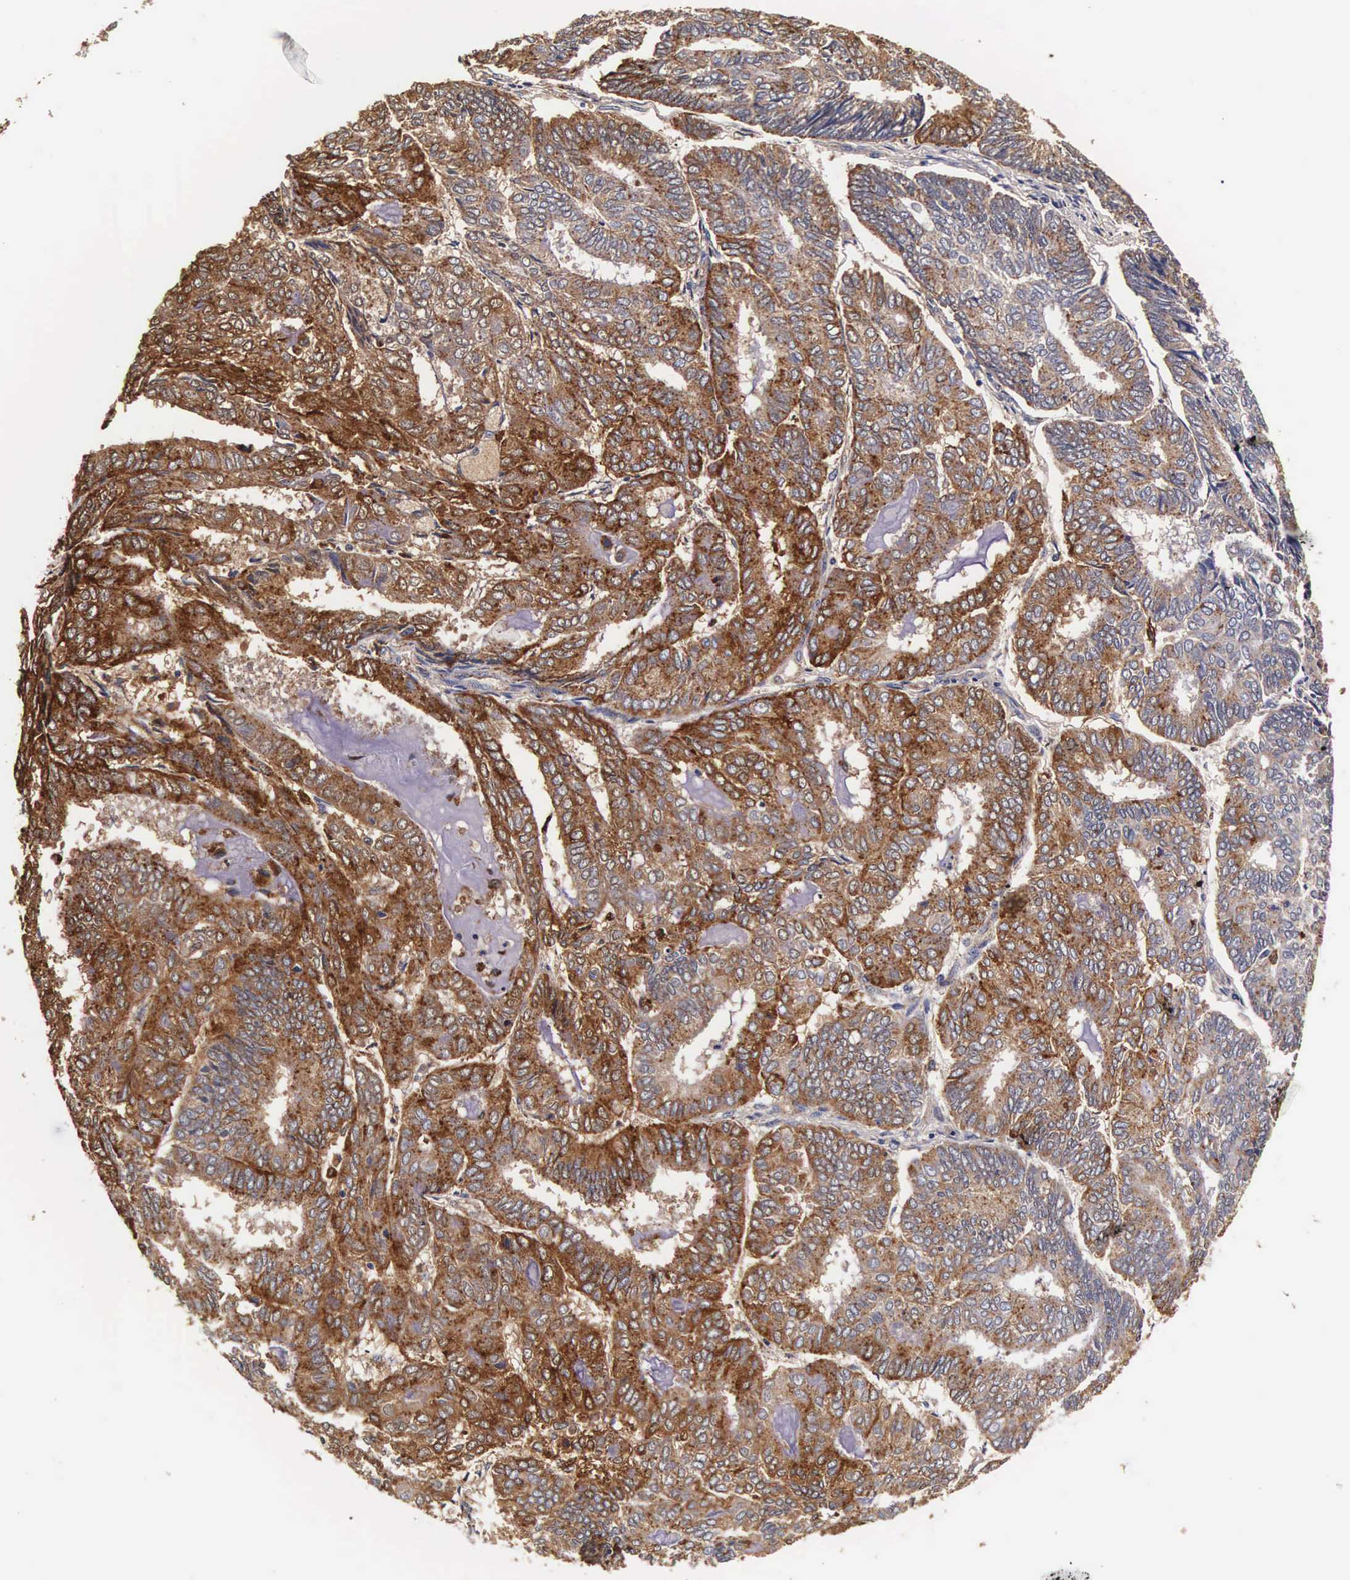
{"staining": {"intensity": "strong", "quantity": ">75%", "location": "cytoplasmic/membranous"}, "tissue": "endometrial cancer", "cell_type": "Tumor cells", "image_type": "cancer", "snomed": [{"axis": "morphology", "description": "Adenocarcinoma, NOS"}, {"axis": "topography", "description": "Endometrium"}], "caption": "Human adenocarcinoma (endometrial) stained for a protein (brown) demonstrates strong cytoplasmic/membranous positive staining in approximately >75% of tumor cells.", "gene": "CTSB", "patient": {"sex": "female", "age": 59}}